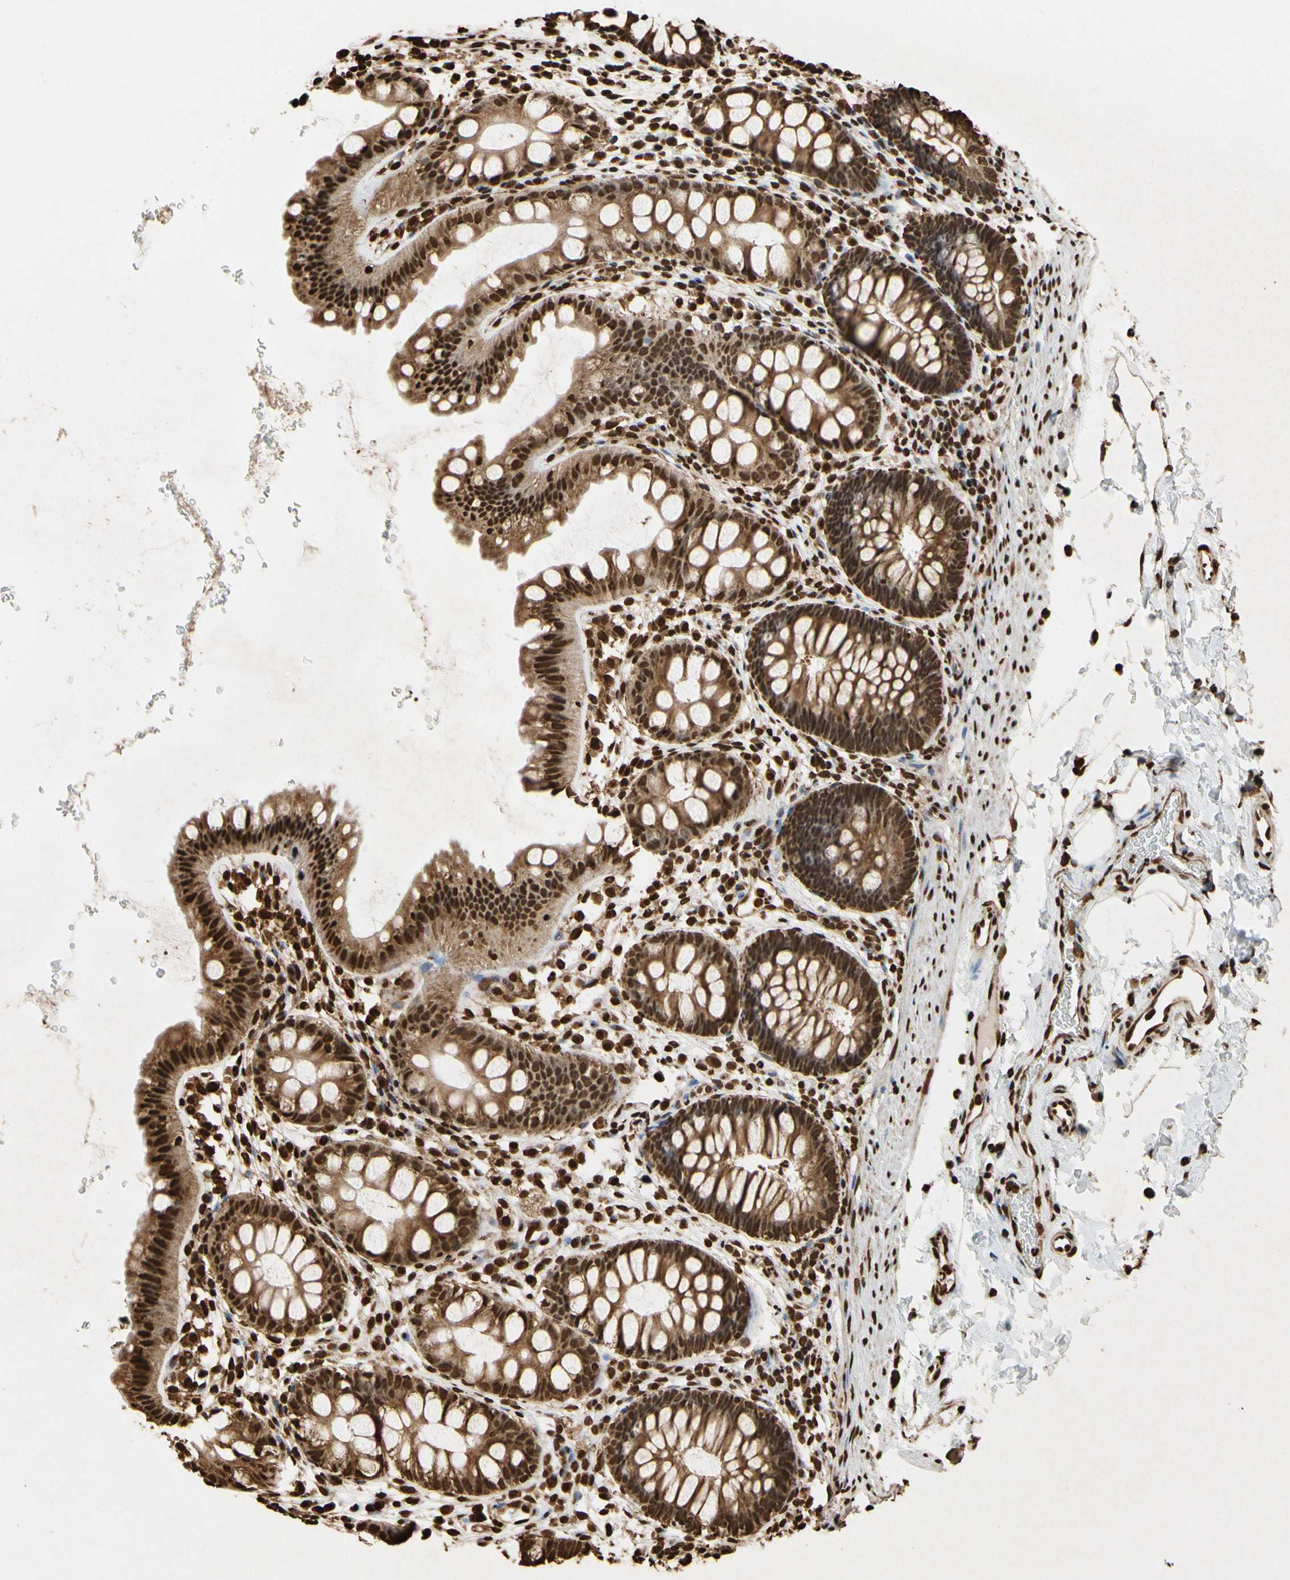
{"staining": {"intensity": "strong", "quantity": ">75%", "location": "cytoplasmic/membranous,nuclear"}, "tissue": "rectum", "cell_type": "Glandular cells", "image_type": "normal", "snomed": [{"axis": "morphology", "description": "Normal tissue, NOS"}, {"axis": "topography", "description": "Rectum"}], "caption": "An immunohistochemistry histopathology image of normal tissue is shown. Protein staining in brown shows strong cytoplasmic/membranous,nuclear positivity in rectum within glandular cells. The protein of interest is shown in brown color, while the nuclei are stained blue.", "gene": "HNRNPK", "patient": {"sex": "female", "age": 24}}